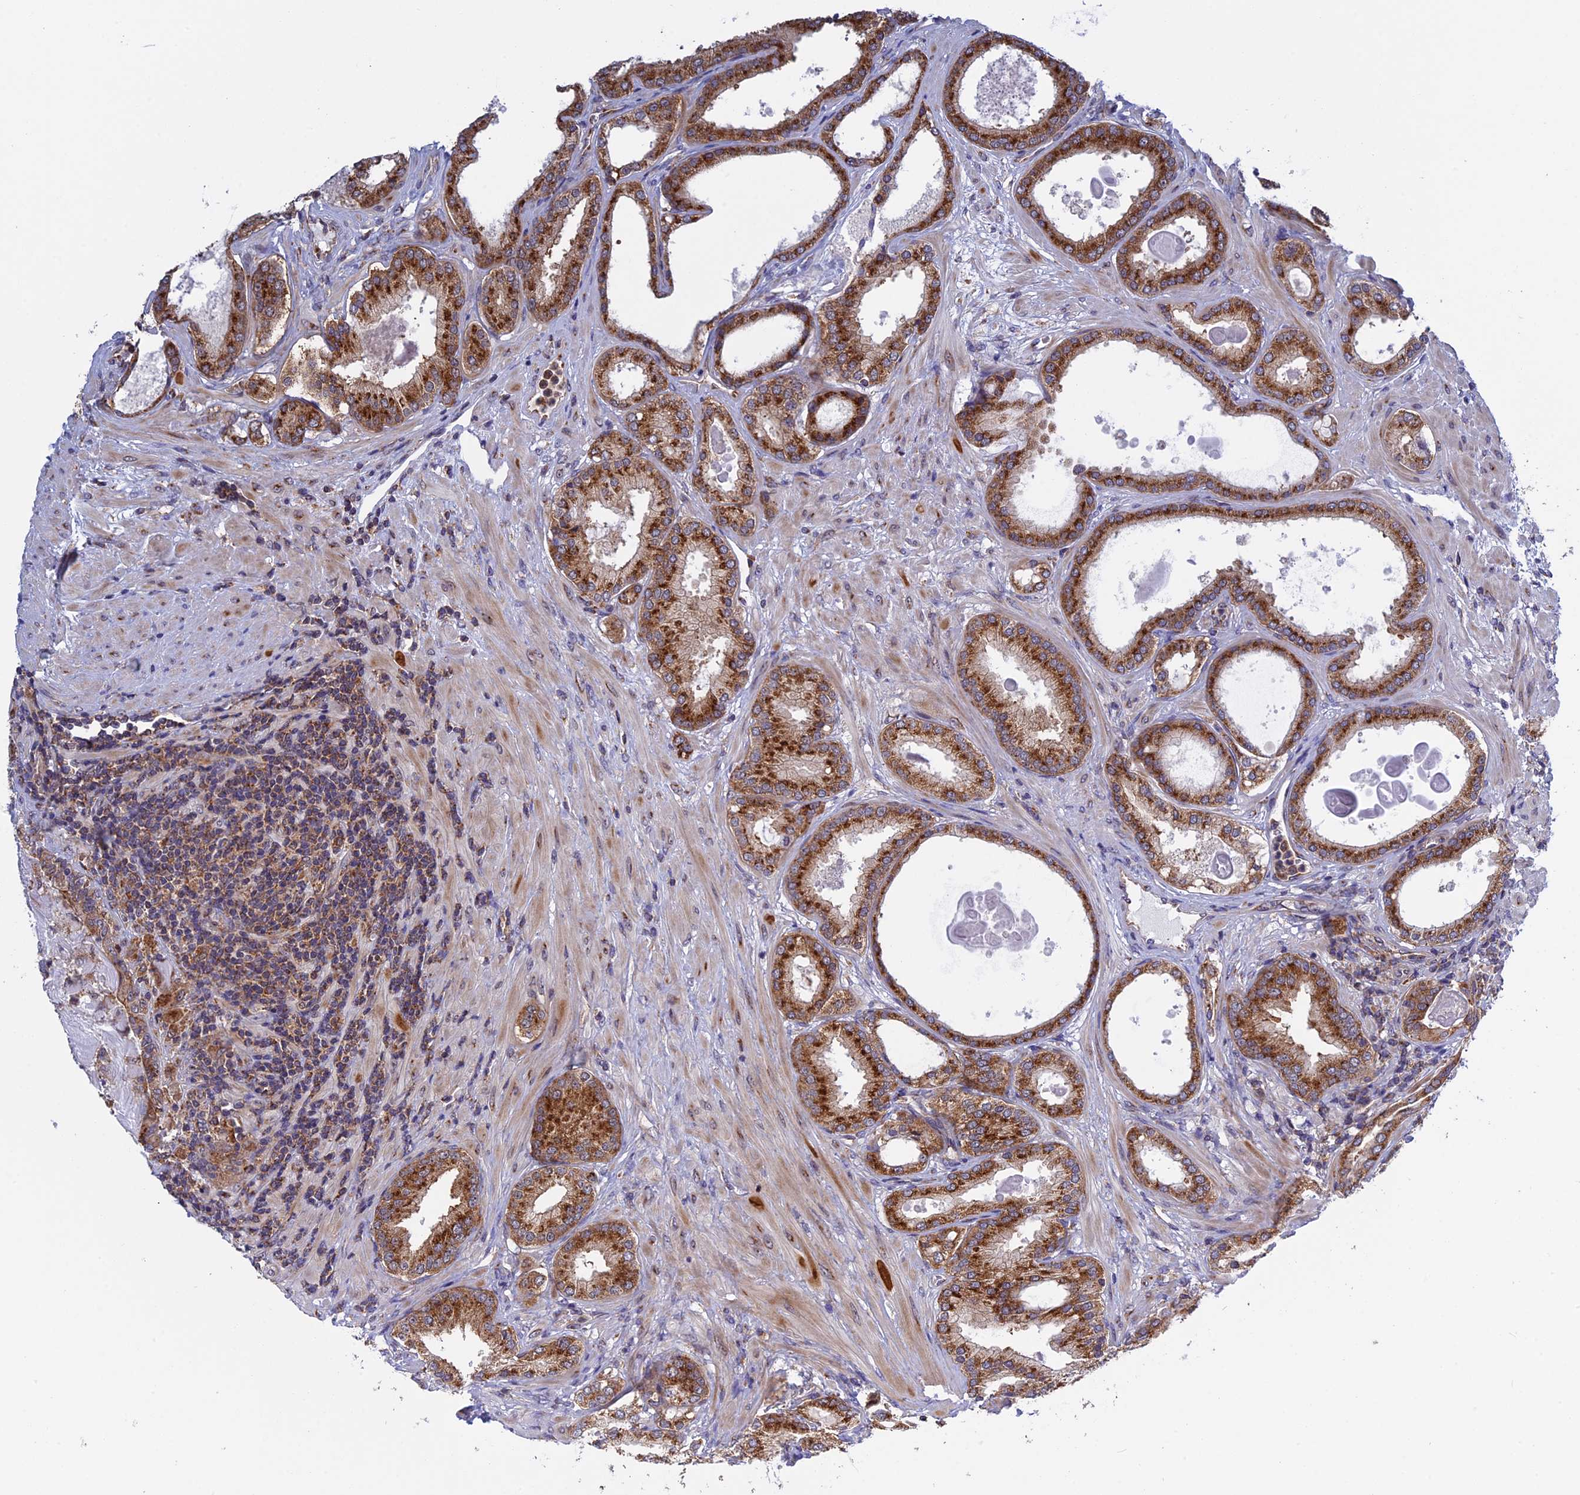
{"staining": {"intensity": "strong", "quantity": ">75%", "location": "cytoplasmic/membranous"}, "tissue": "prostate cancer", "cell_type": "Tumor cells", "image_type": "cancer", "snomed": [{"axis": "morphology", "description": "Adenocarcinoma, Low grade"}, {"axis": "topography", "description": "Prostate"}], "caption": "This image displays prostate cancer stained with immunohistochemistry to label a protein in brown. The cytoplasmic/membranous of tumor cells show strong positivity for the protein. Nuclei are counter-stained blue.", "gene": "CLINT1", "patient": {"sex": "male", "age": 59}}